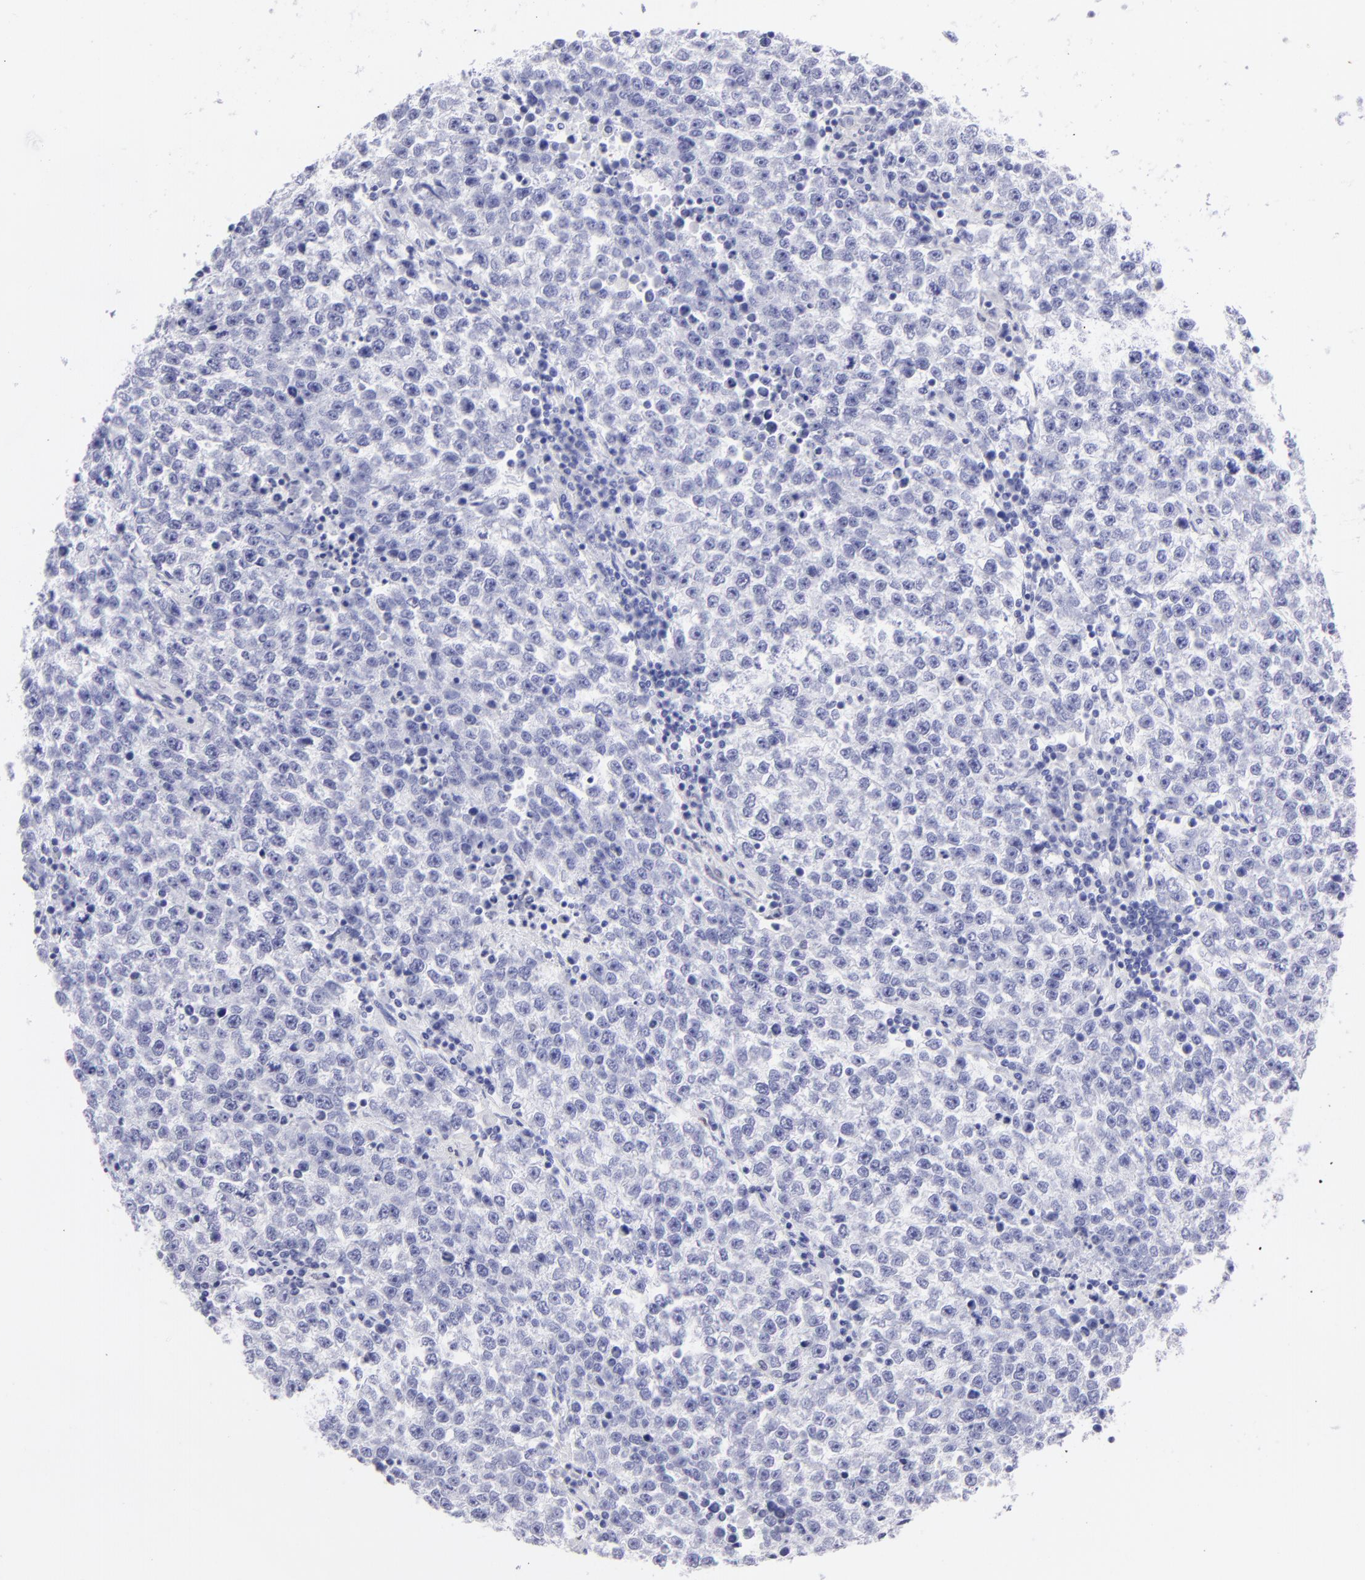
{"staining": {"intensity": "negative", "quantity": "none", "location": "none"}, "tissue": "testis cancer", "cell_type": "Tumor cells", "image_type": "cancer", "snomed": [{"axis": "morphology", "description": "Seminoma, NOS"}, {"axis": "topography", "description": "Testis"}], "caption": "An immunohistochemistry (IHC) photomicrograph of testis cancer is shown. There is no staining in tumor cells of testis cancer.", "gene": "MITF", "patient": {"sex": "male", "age": 36}}